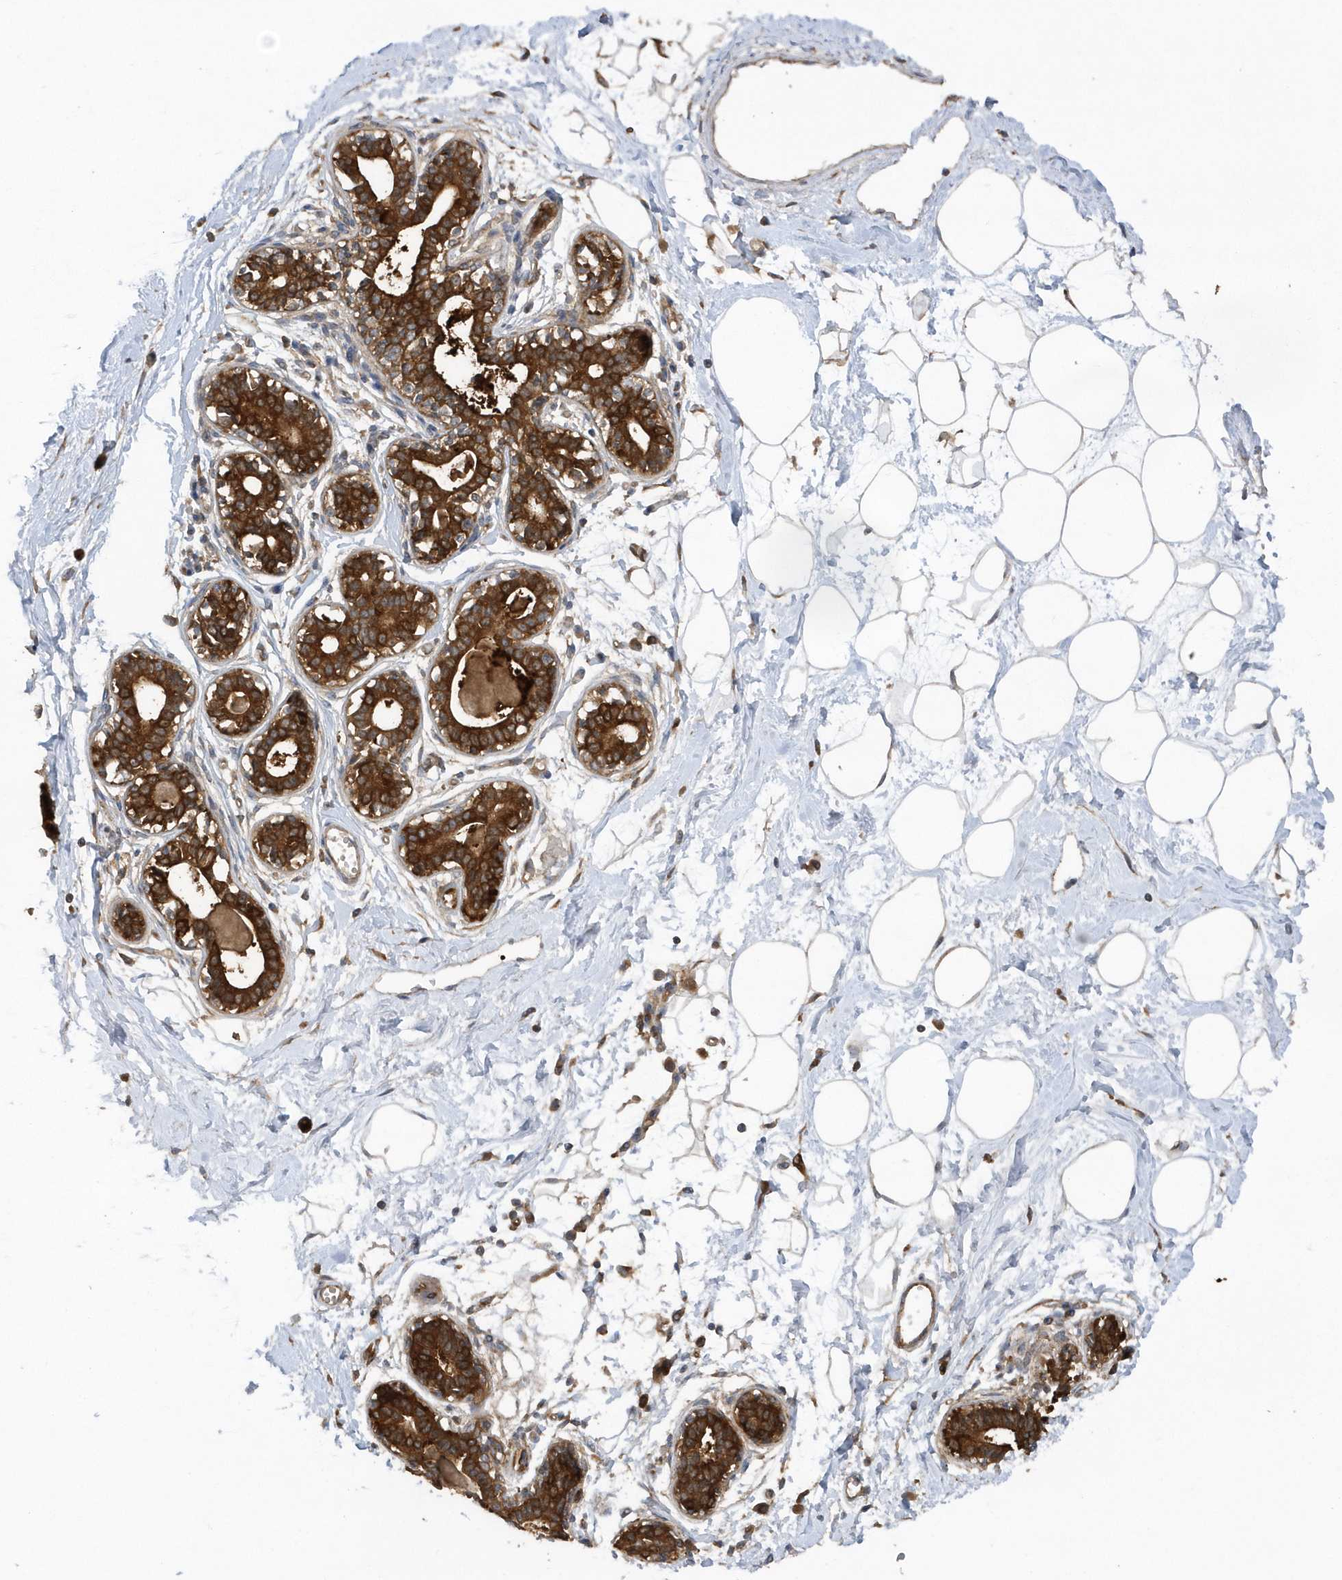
{"staining": {"intensity": "moderate", "quantity": ">75%", "location": "cytoplasmic/membranous"}, "tissue": "breast", "cell_type": "Adipocytes", "image_type": "normal", "snomed": [{"axis": "morphology", "description": "Normal tissue, NOS"}, {"axis": "topography", "description": "Breast"}], "caption": "The immunohistochemical stain shows moderate cytoplasmic/membranous expression in adipocytes of unremarkable breast.", "gene": "PAICS", "patient": {"sex": "female", "age": 45}}